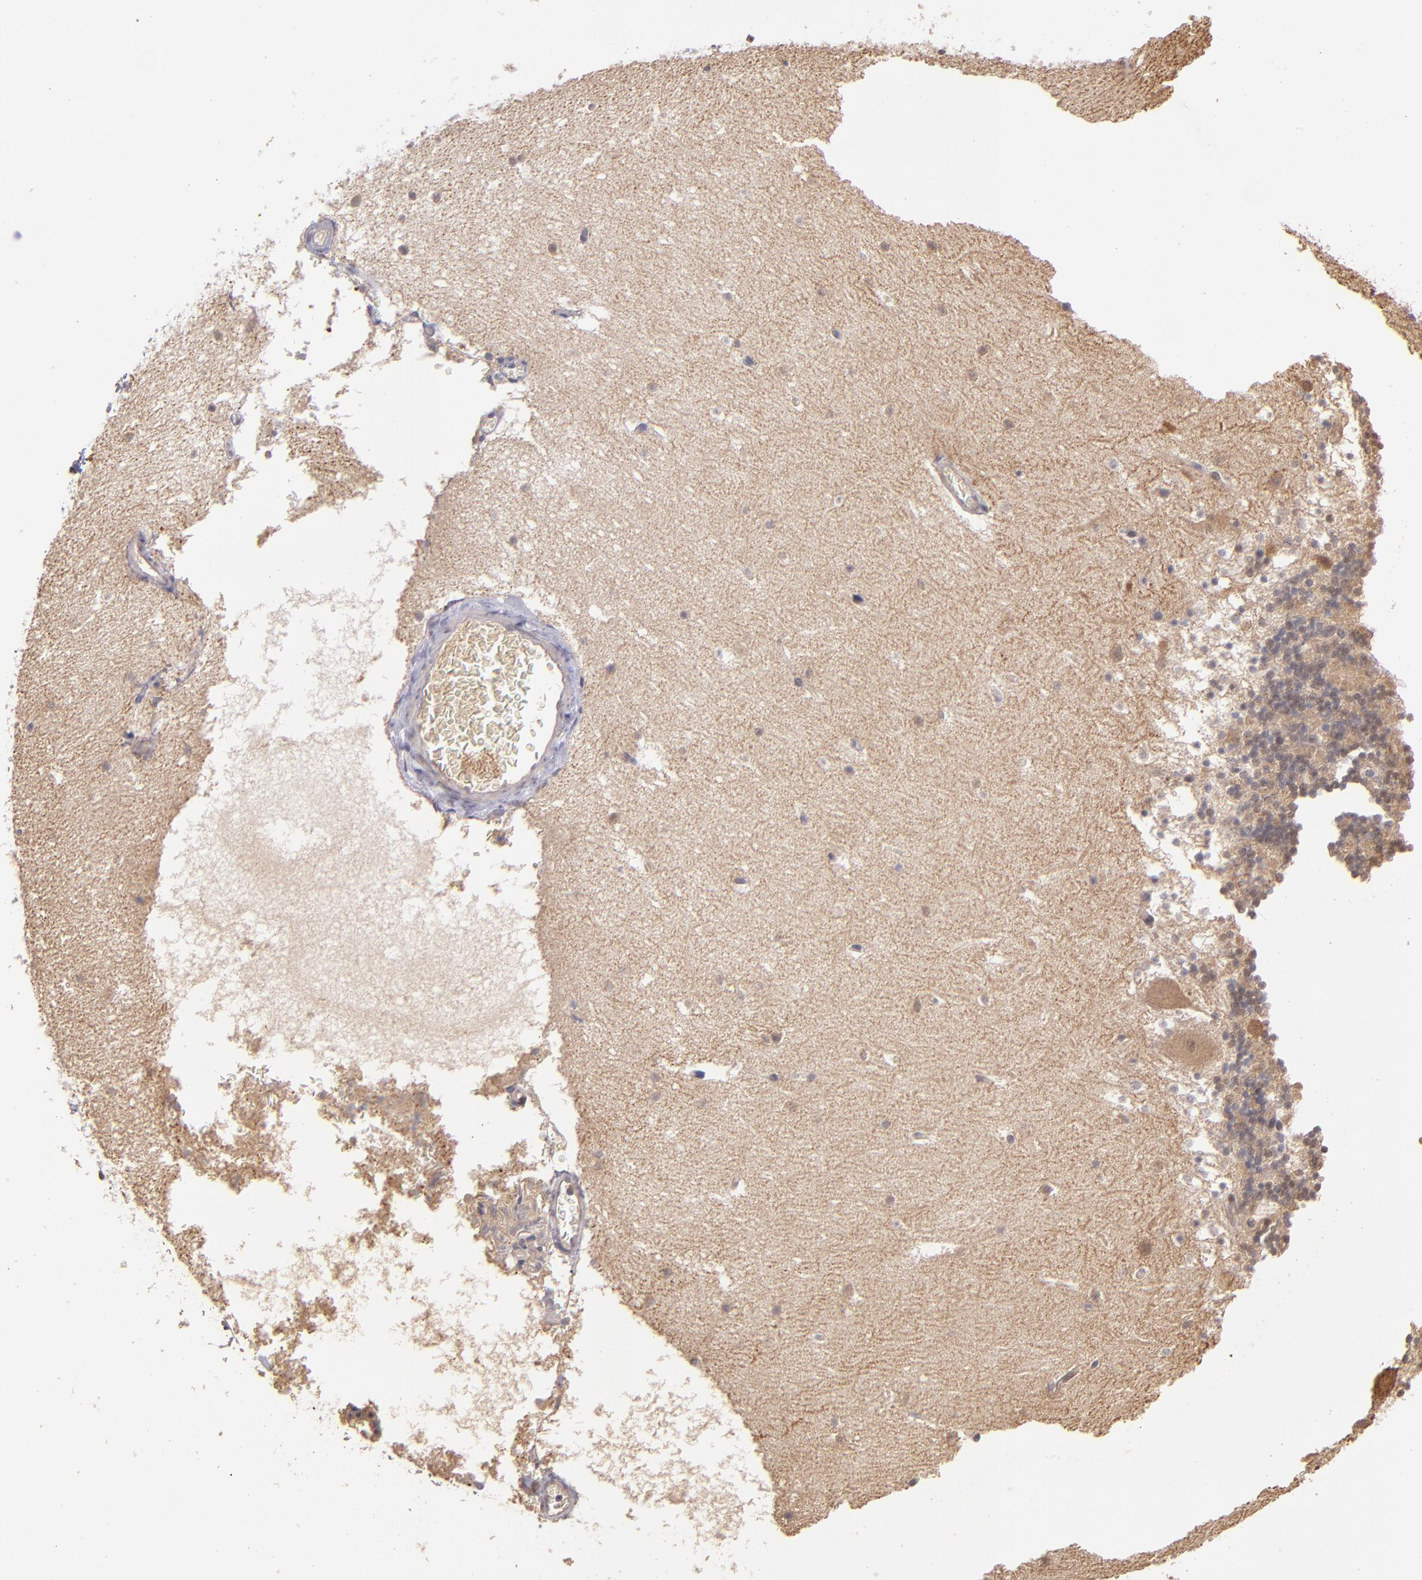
{"staining": {"intensity": "weak", "quantity": "<25%", "location": "nuclear"}, "tissue": "cerebellum", "cell_type": "Cells in granular layer", "image_type": "normal", "snomed": [{"axis": "morphology", "description": "Normal tissue, NOS"}, {"axis": "topography", "description": "Cerebellum"}], "caption": "This is an immunohistochemistry (IHC) photomicrograph of benign human cerebellum. There is no staining in cells in granular layer.", "gene": "ABHD12B", "patient": {"sex": "male", "age": 45}}